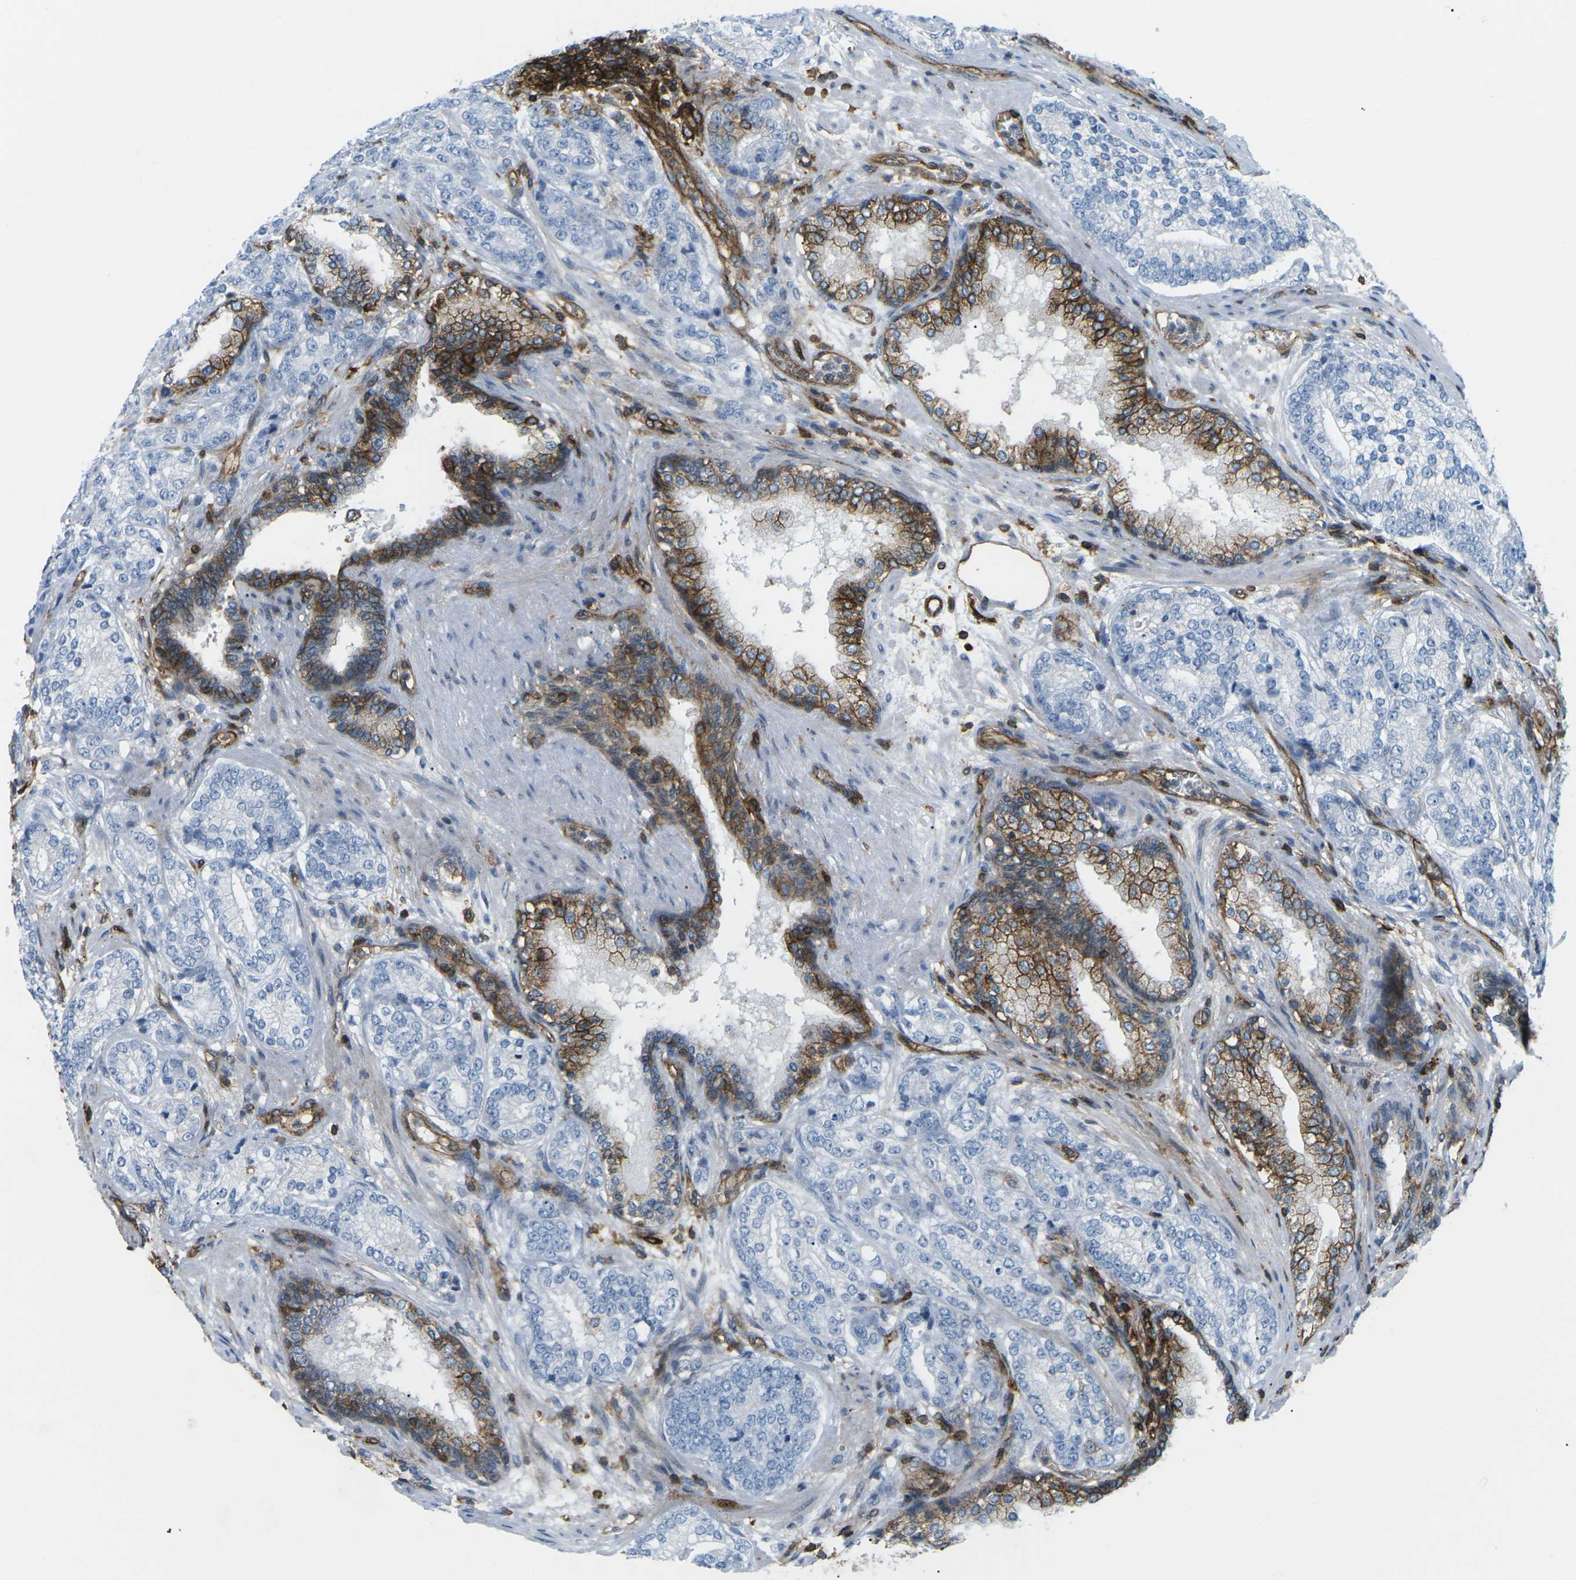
{"staining": {"intensity": "negative", "quantity": "none", "location": "none"}, "tissue": "prostate cancer", "cell_type": "Tumor cells", "image_type": "cancer", "snomed": [{"axis": "morphology", "description": "Adenocarcinoma, High grade"}, {"axis": "topography", "description": "Prostate"}], "caption": "A high-resolution histopathology image shows IHC staining of prostate cancer (adenocarcinoma (high-grade)), which exhibits no significant positivity in tumor cells.", "gene": "HLA-B", "patient": {"sex": "male", "age": 61}}